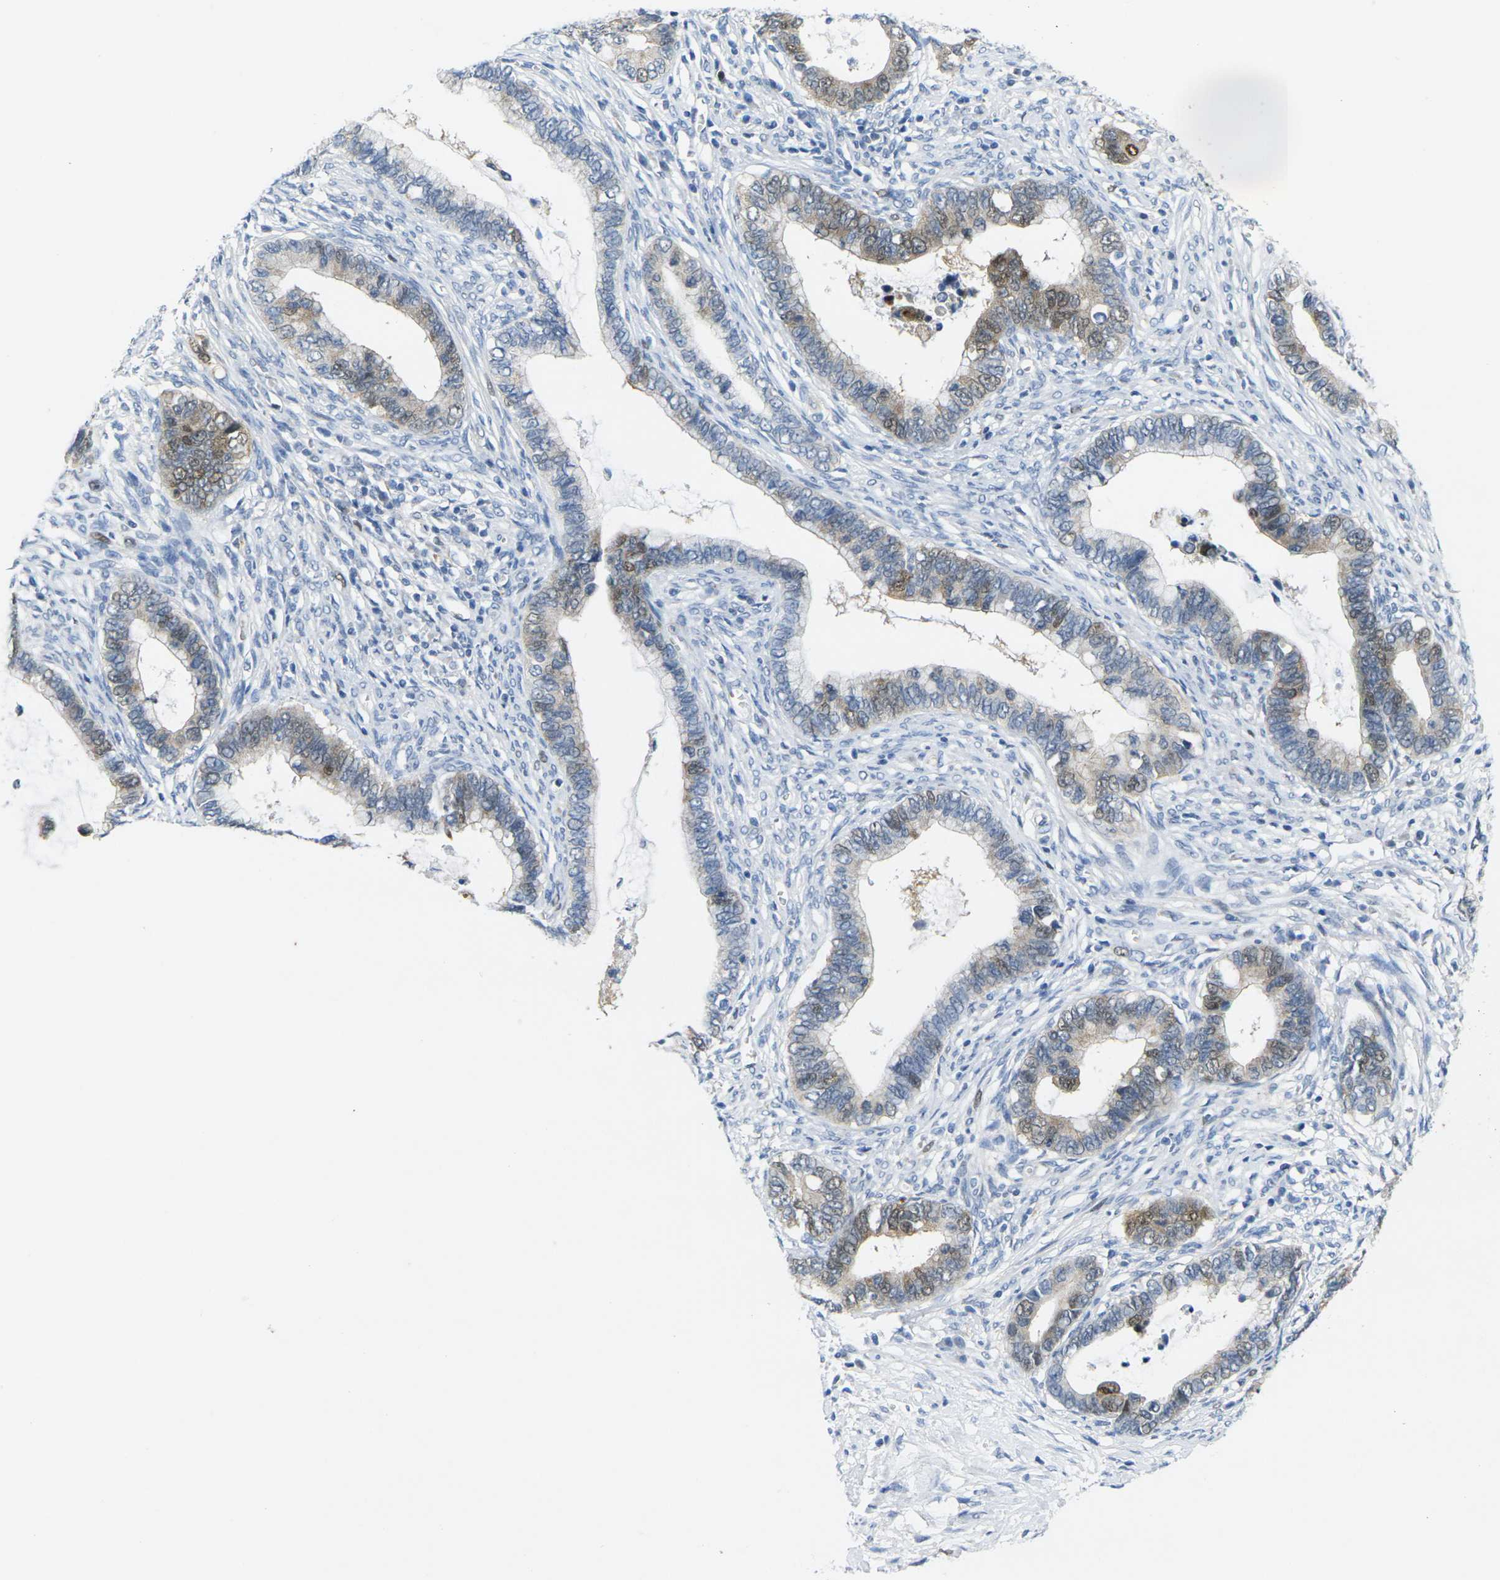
{"staining": {"intensity": "strong", "quantity": "<25%", "location": "nuclear"}, "tissue": "cervical cancer", "cell_type": "Tumor cells", "image_type": "cancer", "snomed": [{"axis": "morphology", "description": "Adenocarcinoma, NOS"}, {"axis": "topography", "description": "Cervix"}], "caption": "Human cervical cancer stained for a protein (brown) demonstrates strong nuclear positive staining in about <25% of tumor cells.", "gene": "CDK2", "patient": {"sex": "female", "age": 44}}